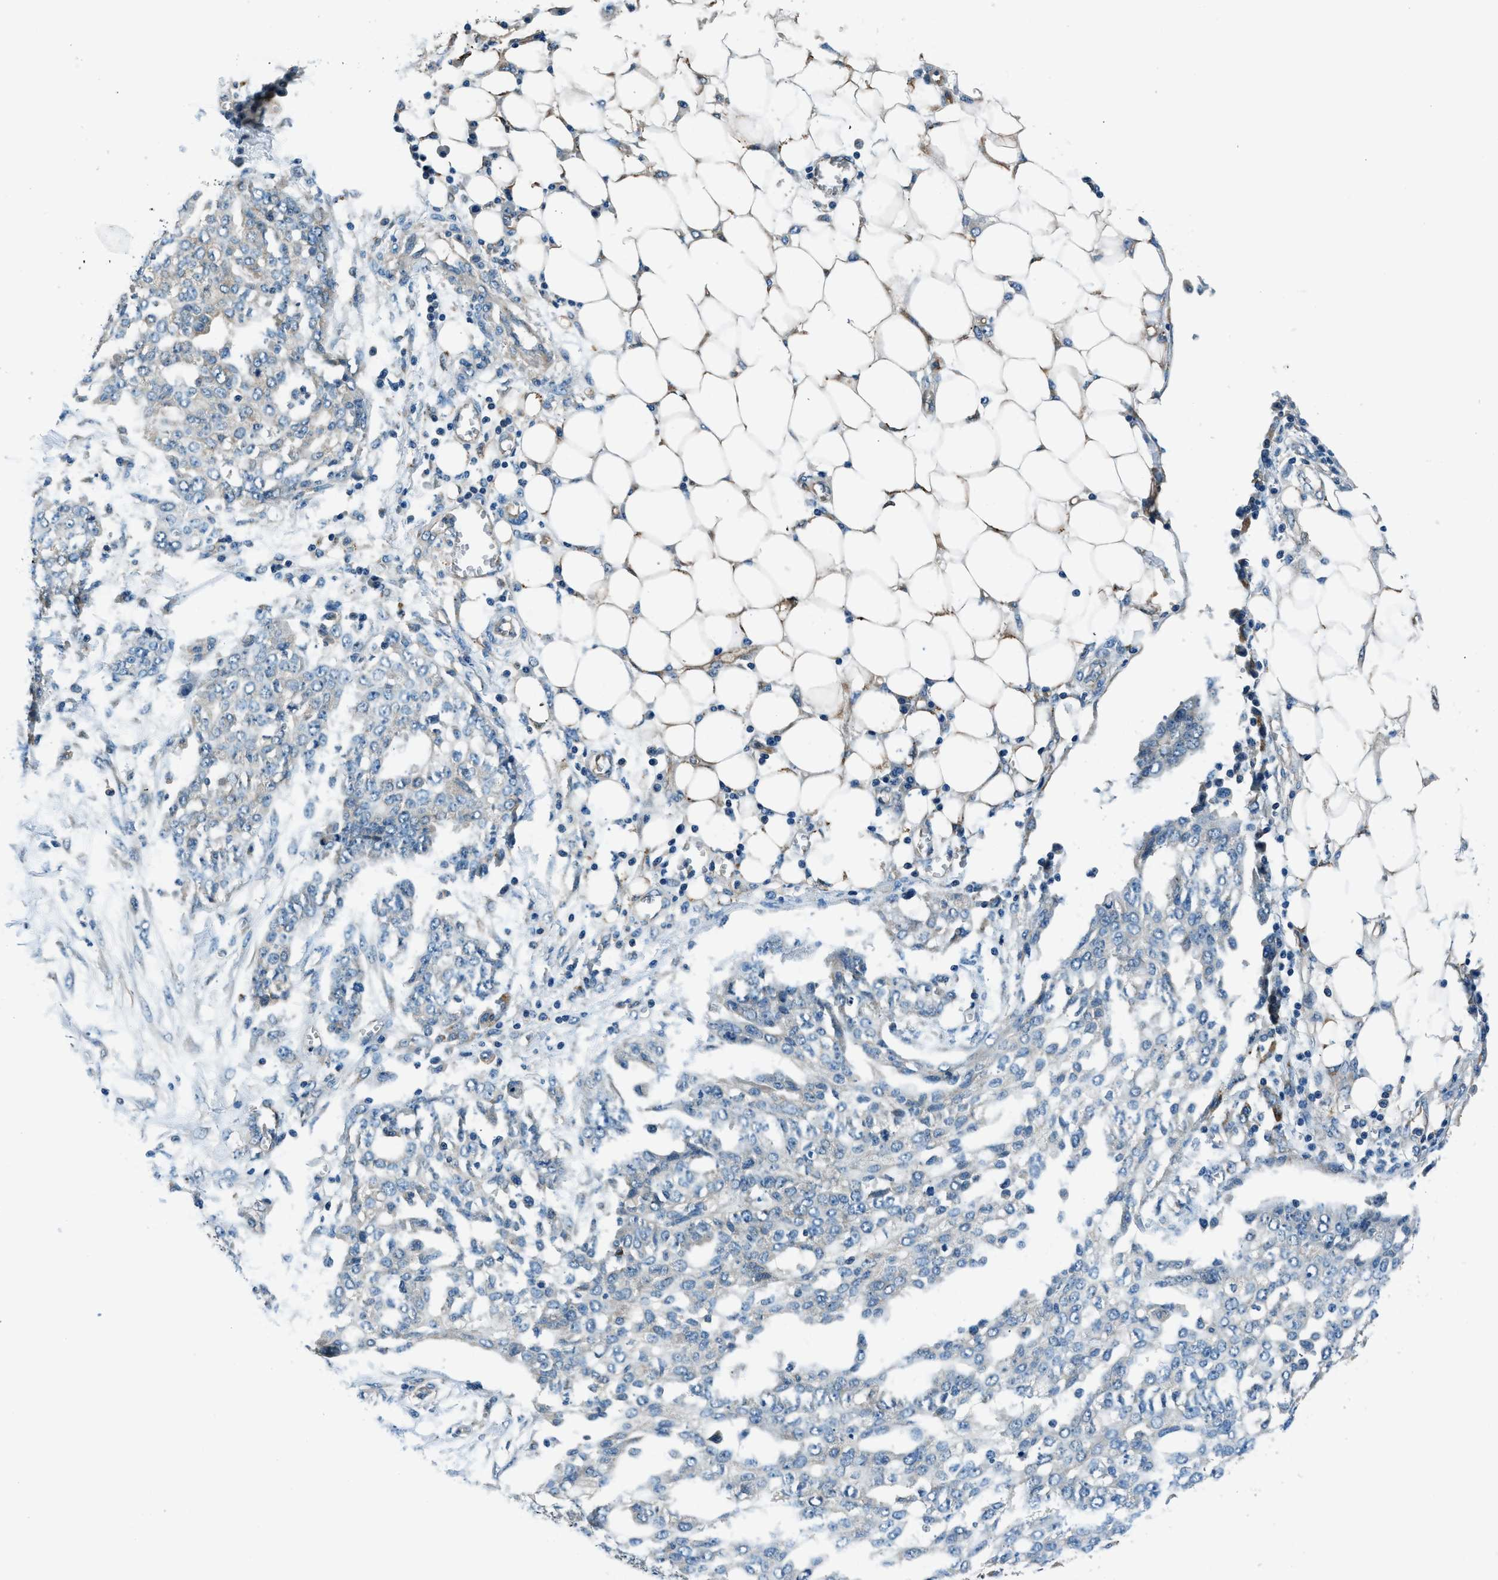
{"staining": {"intensity": "negative", "quantity": "none", "location": "none"}, "tissue": "ovarian cancer", "cell_type": "Tumor cells", "image_type": "cancer", "snomed": [{"axis": "morphology", "description": "Cystadenocarcinoma, serous, NOS"}, {"axis": "topography", "description": "Soft tissue"}, {"axis": "topography", "description": "Ovary"}], "caption": "Photomicrograph shows no significant protein staining in tumor cells of ovarian cancer (serous cystadenocarcinoma). (Brightfield microscopy of DAB (3,3'-diaminobenzidine) IHC at high magnification).", "gene": "SLC19A2", "patient": {"sex": "female", "age": 57}}